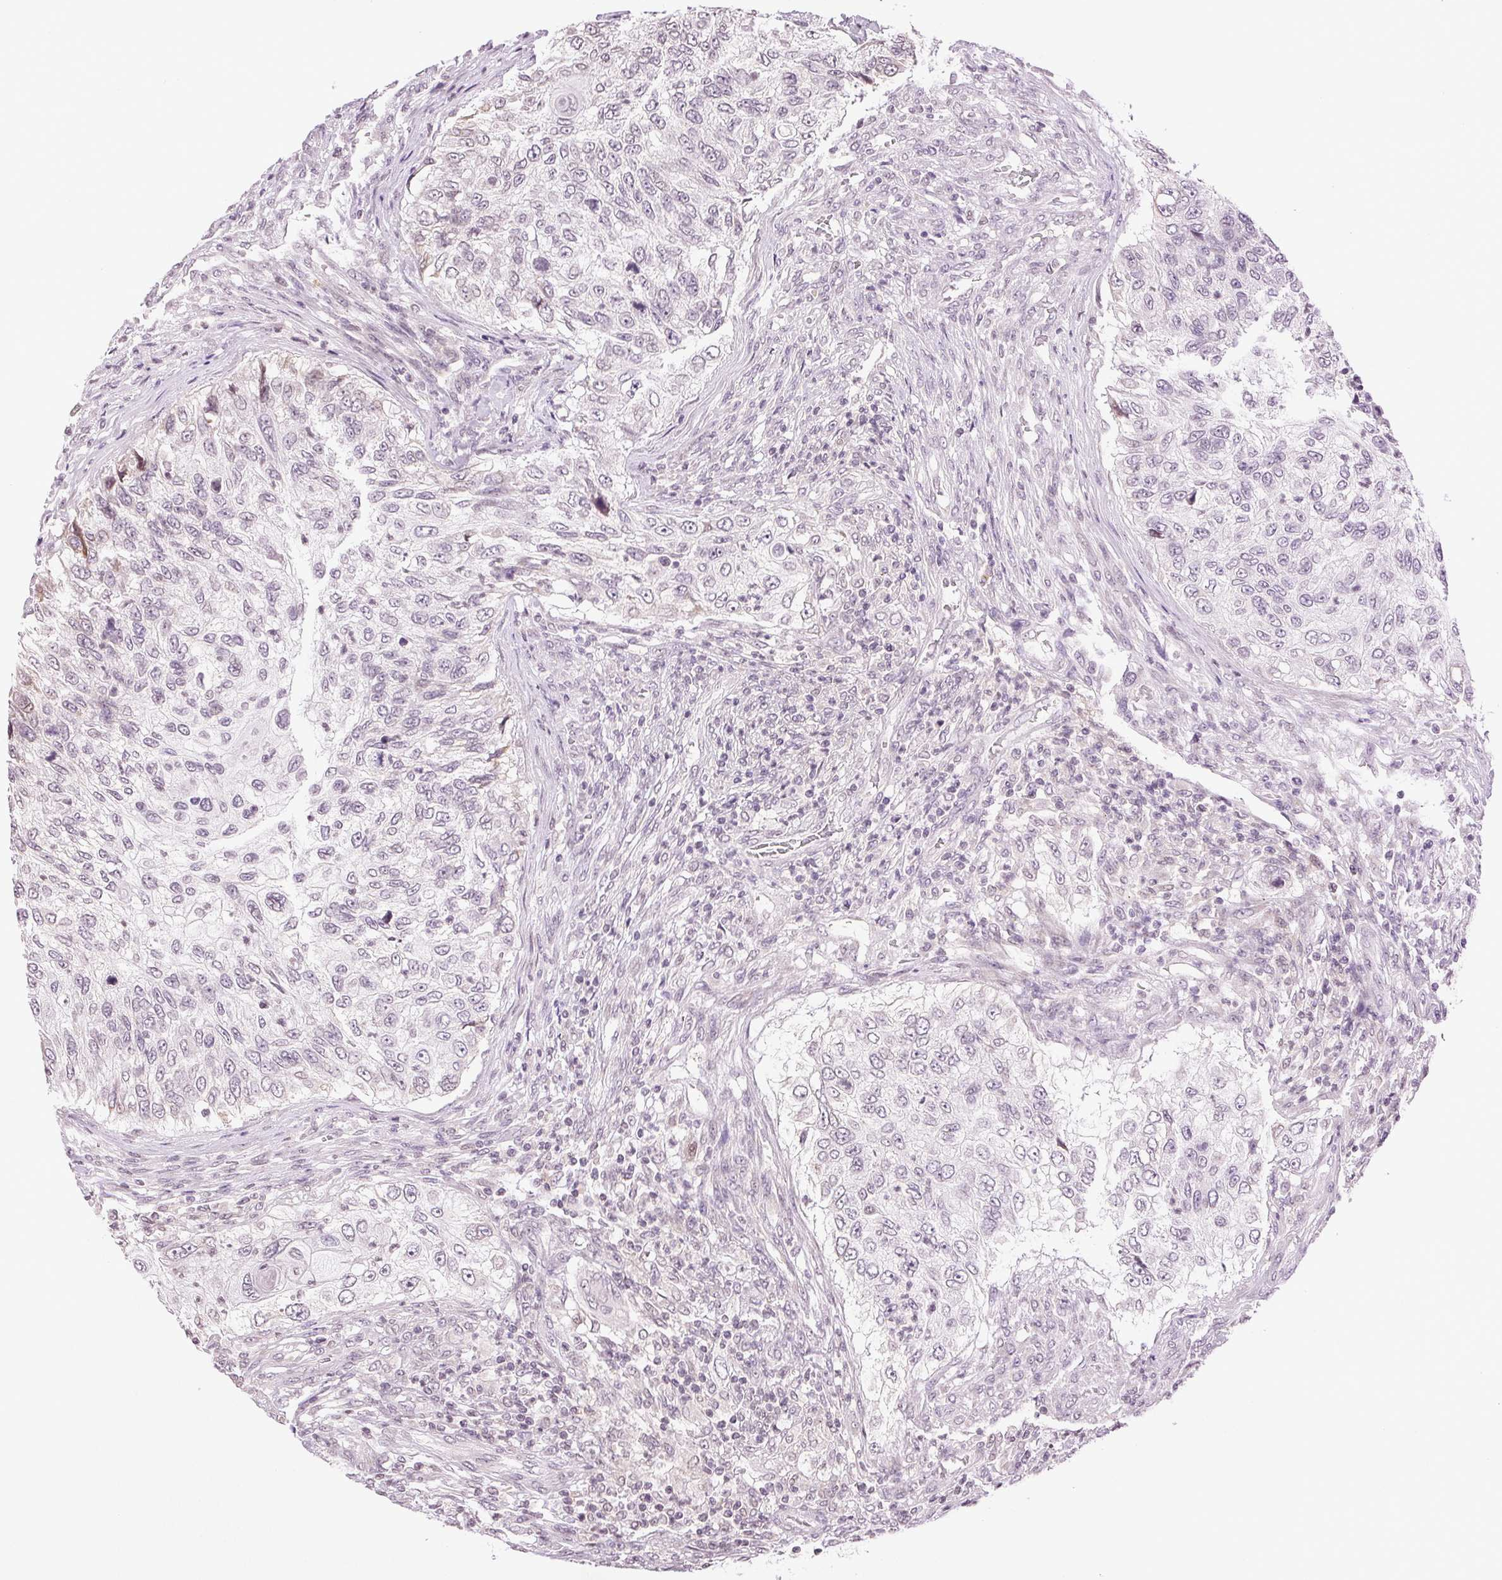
{"staining": {"intensity": "negative", "quantity": "none", "location": "none"}, "tissue": "urothelial cancer", "cell_type": "Tumor cells", "image_type": "cancer", "snomed": [{"axis": "morphology", "description": "Urothelial carcinoma, High grade"}, {"axis": "topography", "description": "Urinary bladder"}], "caption": "The image demonstrates no staining of tumor cells in high-grade urothelial carcinoma. (DAB immunohistochemistry, high magnification).", "gene": "TNNT3", "patient": {"sex": "female", "age": 60}}